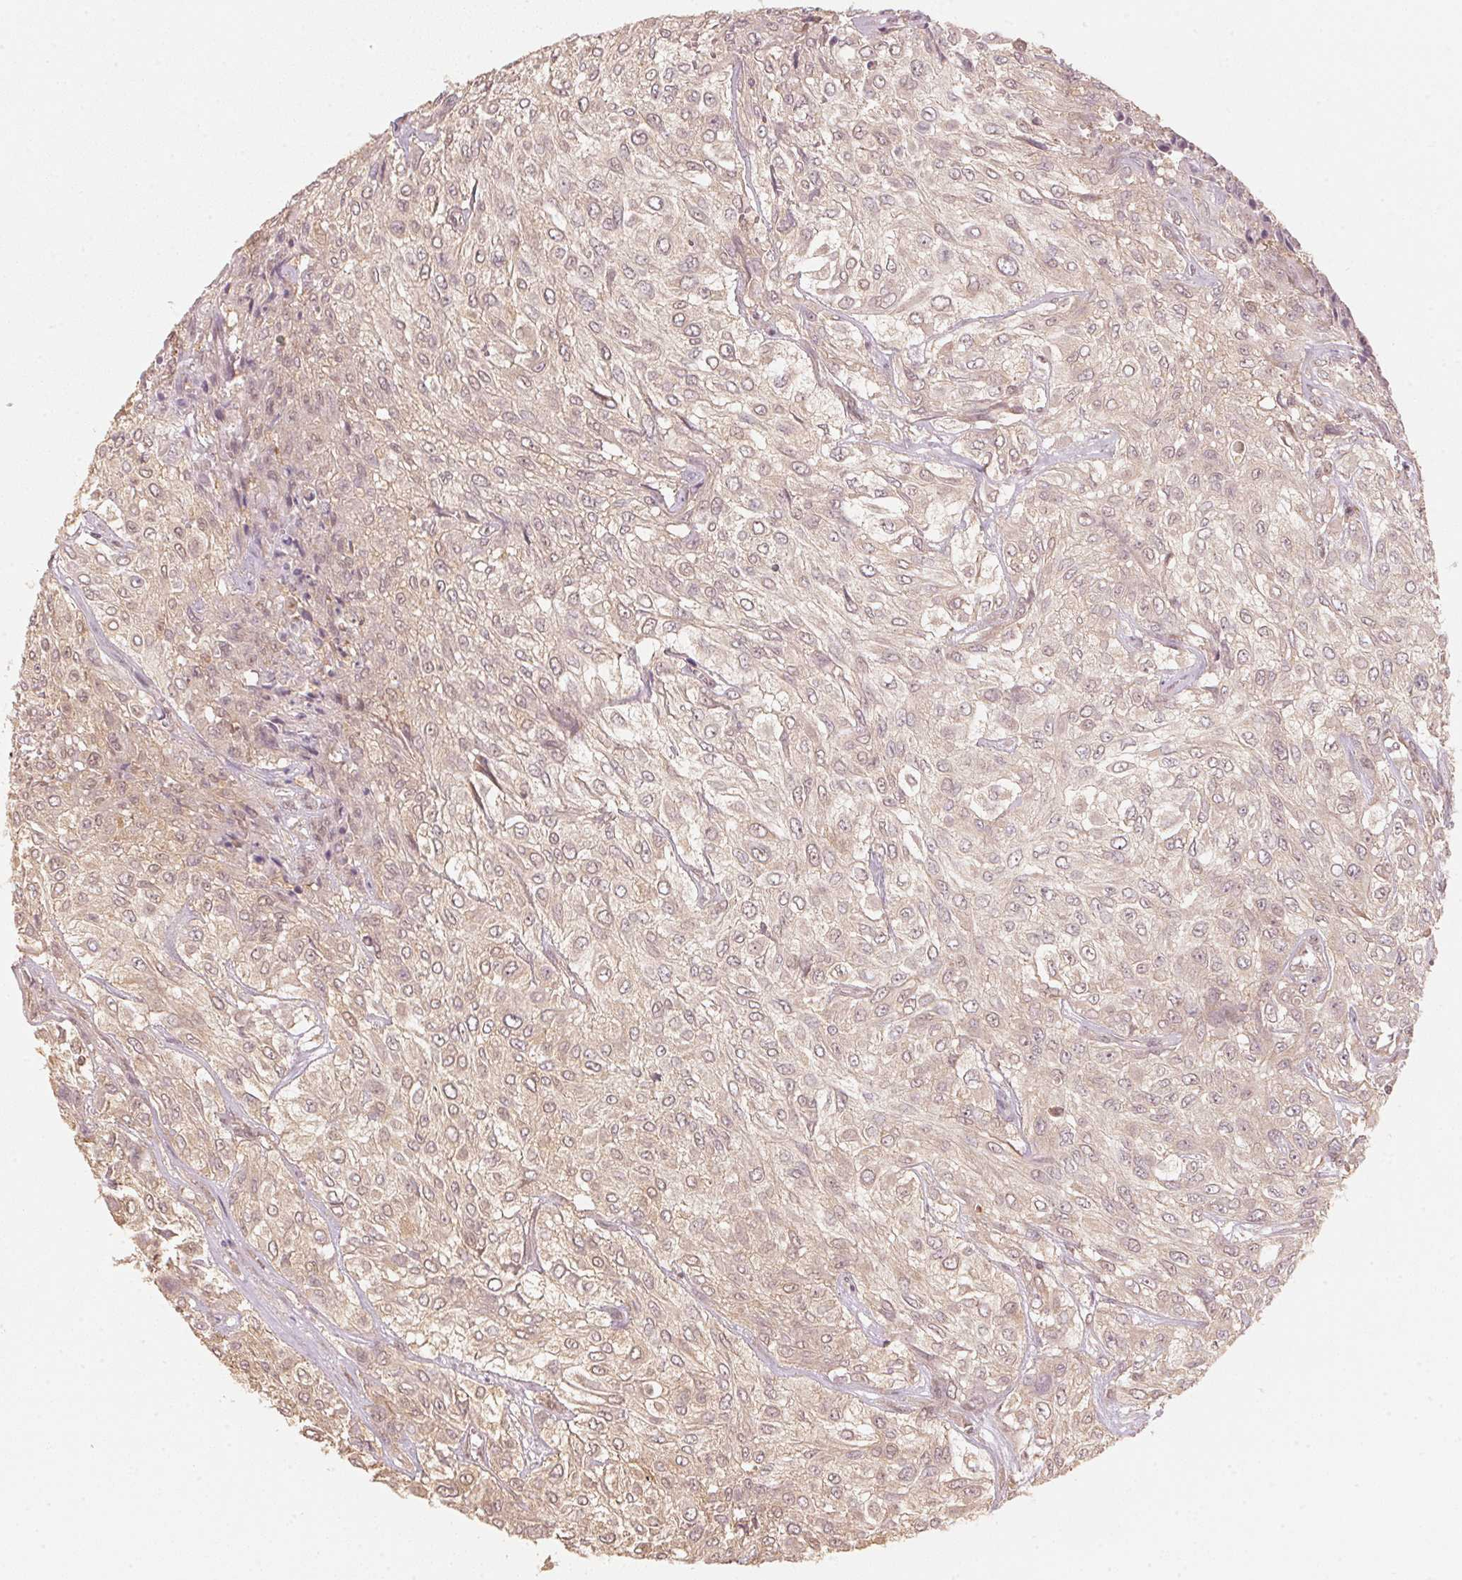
{"staining": {"intensity": "weak", "quantity": ">75%", "location": "cytoplasmic/membranous"}, "tissue": "urothelial cancer", "cell_type": "Tumor cells", "image_type": "cancer", "snomed": [{"axis": "morphology", "description": "Urothelial carcinoma, High grade"}, {"axis": "topography", "description": "Urinary bladder"}], "caption": "Protein expression analysis of high-grade urothelial carcinoma demonstrates weak cytoplasmic/membranous staining in approximately >75% of tumor cells.", "gene": "C2orf73", "patient": {"sex": "male", "age": 57}}